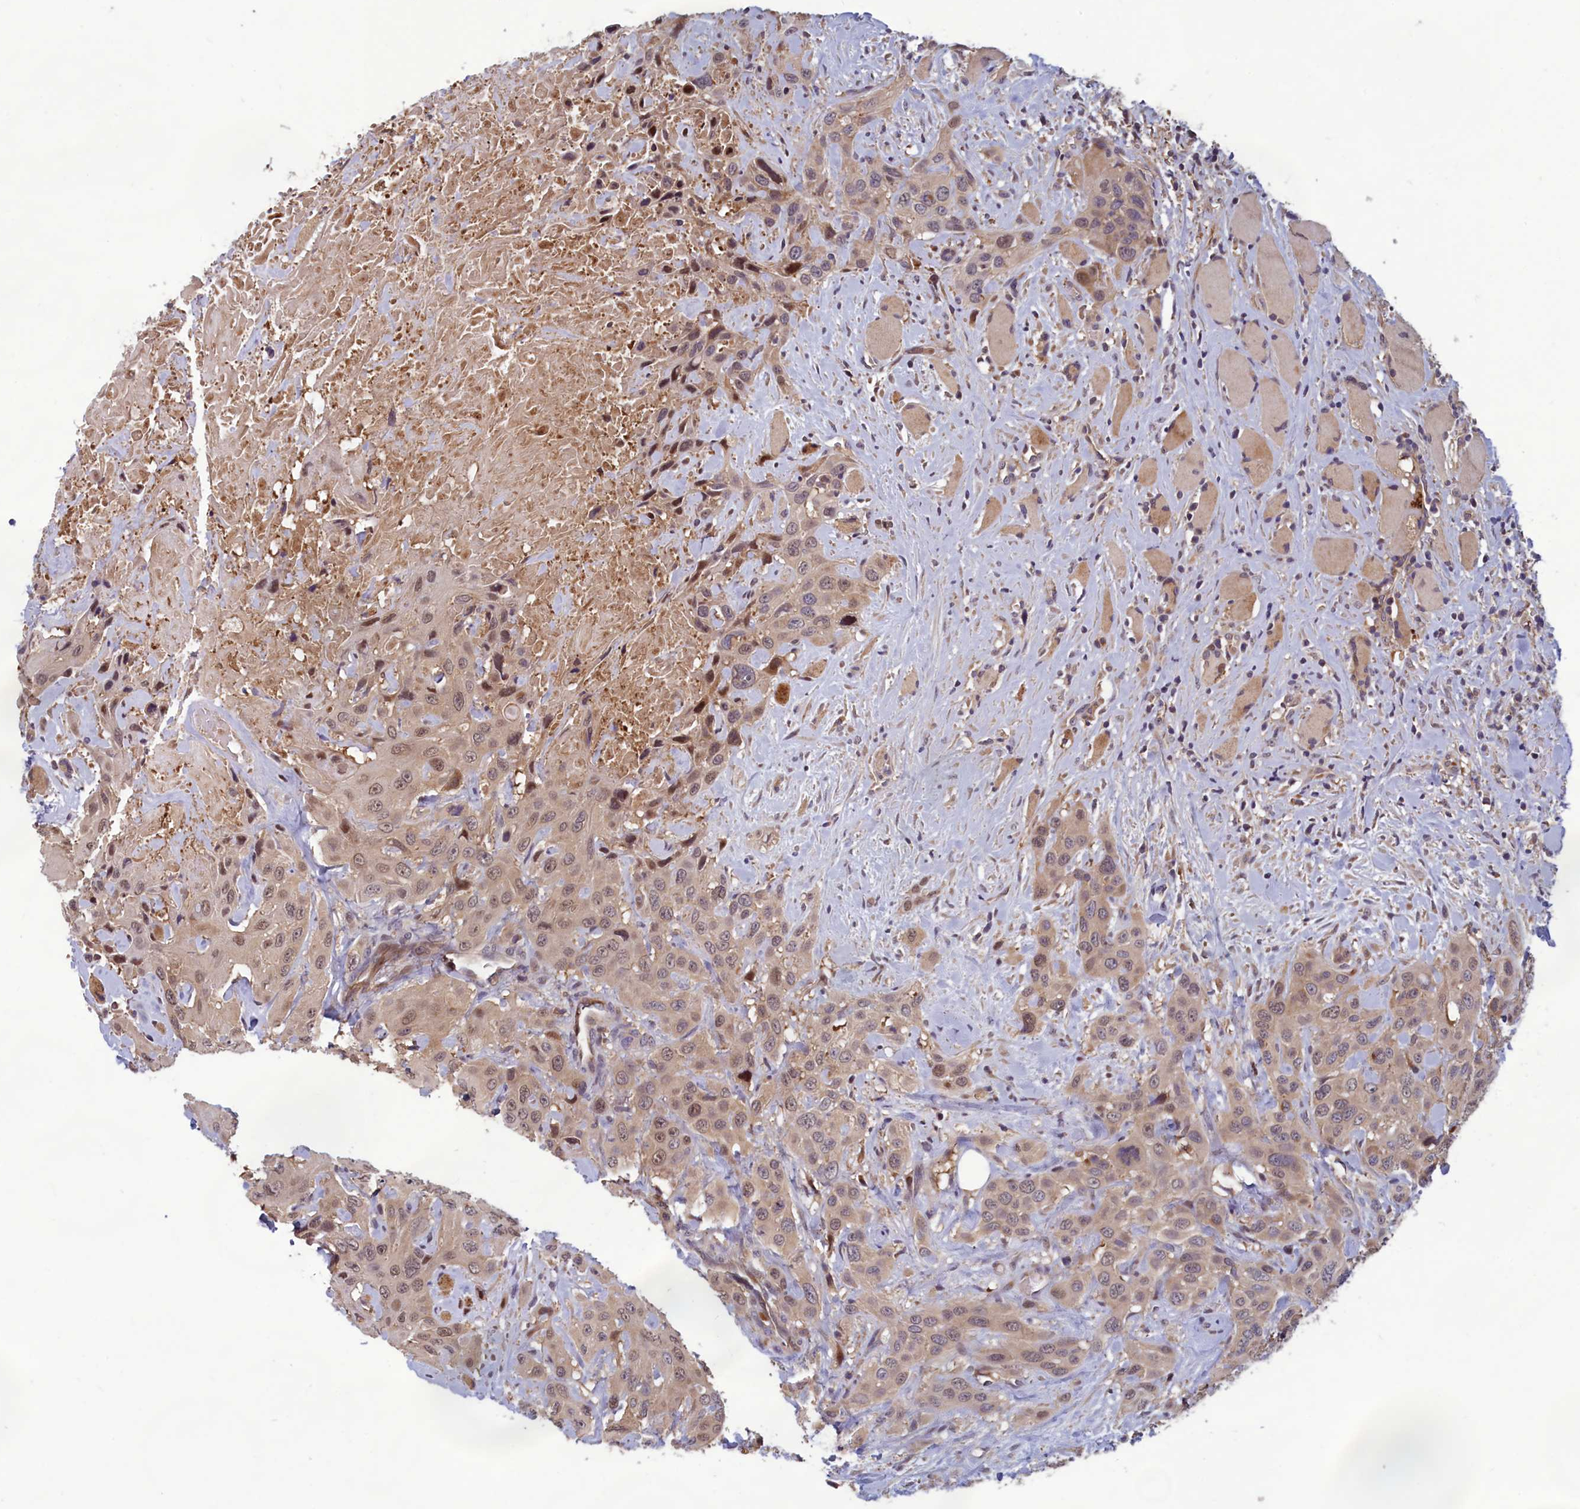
{"staining": {"intensity": "weak", "quantity": "25%-75%", "location": "cytoplasmic/membranous,nuclear"}, "tissue": "head and neck cancer", "cell_type": "Tumor cells", "image_type": "cancer", "snomed": [{"axis": "morphology", "description": "Squamous cell carcinoma, NOS"}, {"axis": "topography", "description": "Head-Neck"}], "caption": "Immunohistochemical staining of squamous cell carcinoma (head and neck) shows weak cytoplasmic/membranous and nuclear protein expression in approximately 25%-75% of tumor cells.", "gene": "CCDC15", "patient": {"sex": "male", "age": 81}}